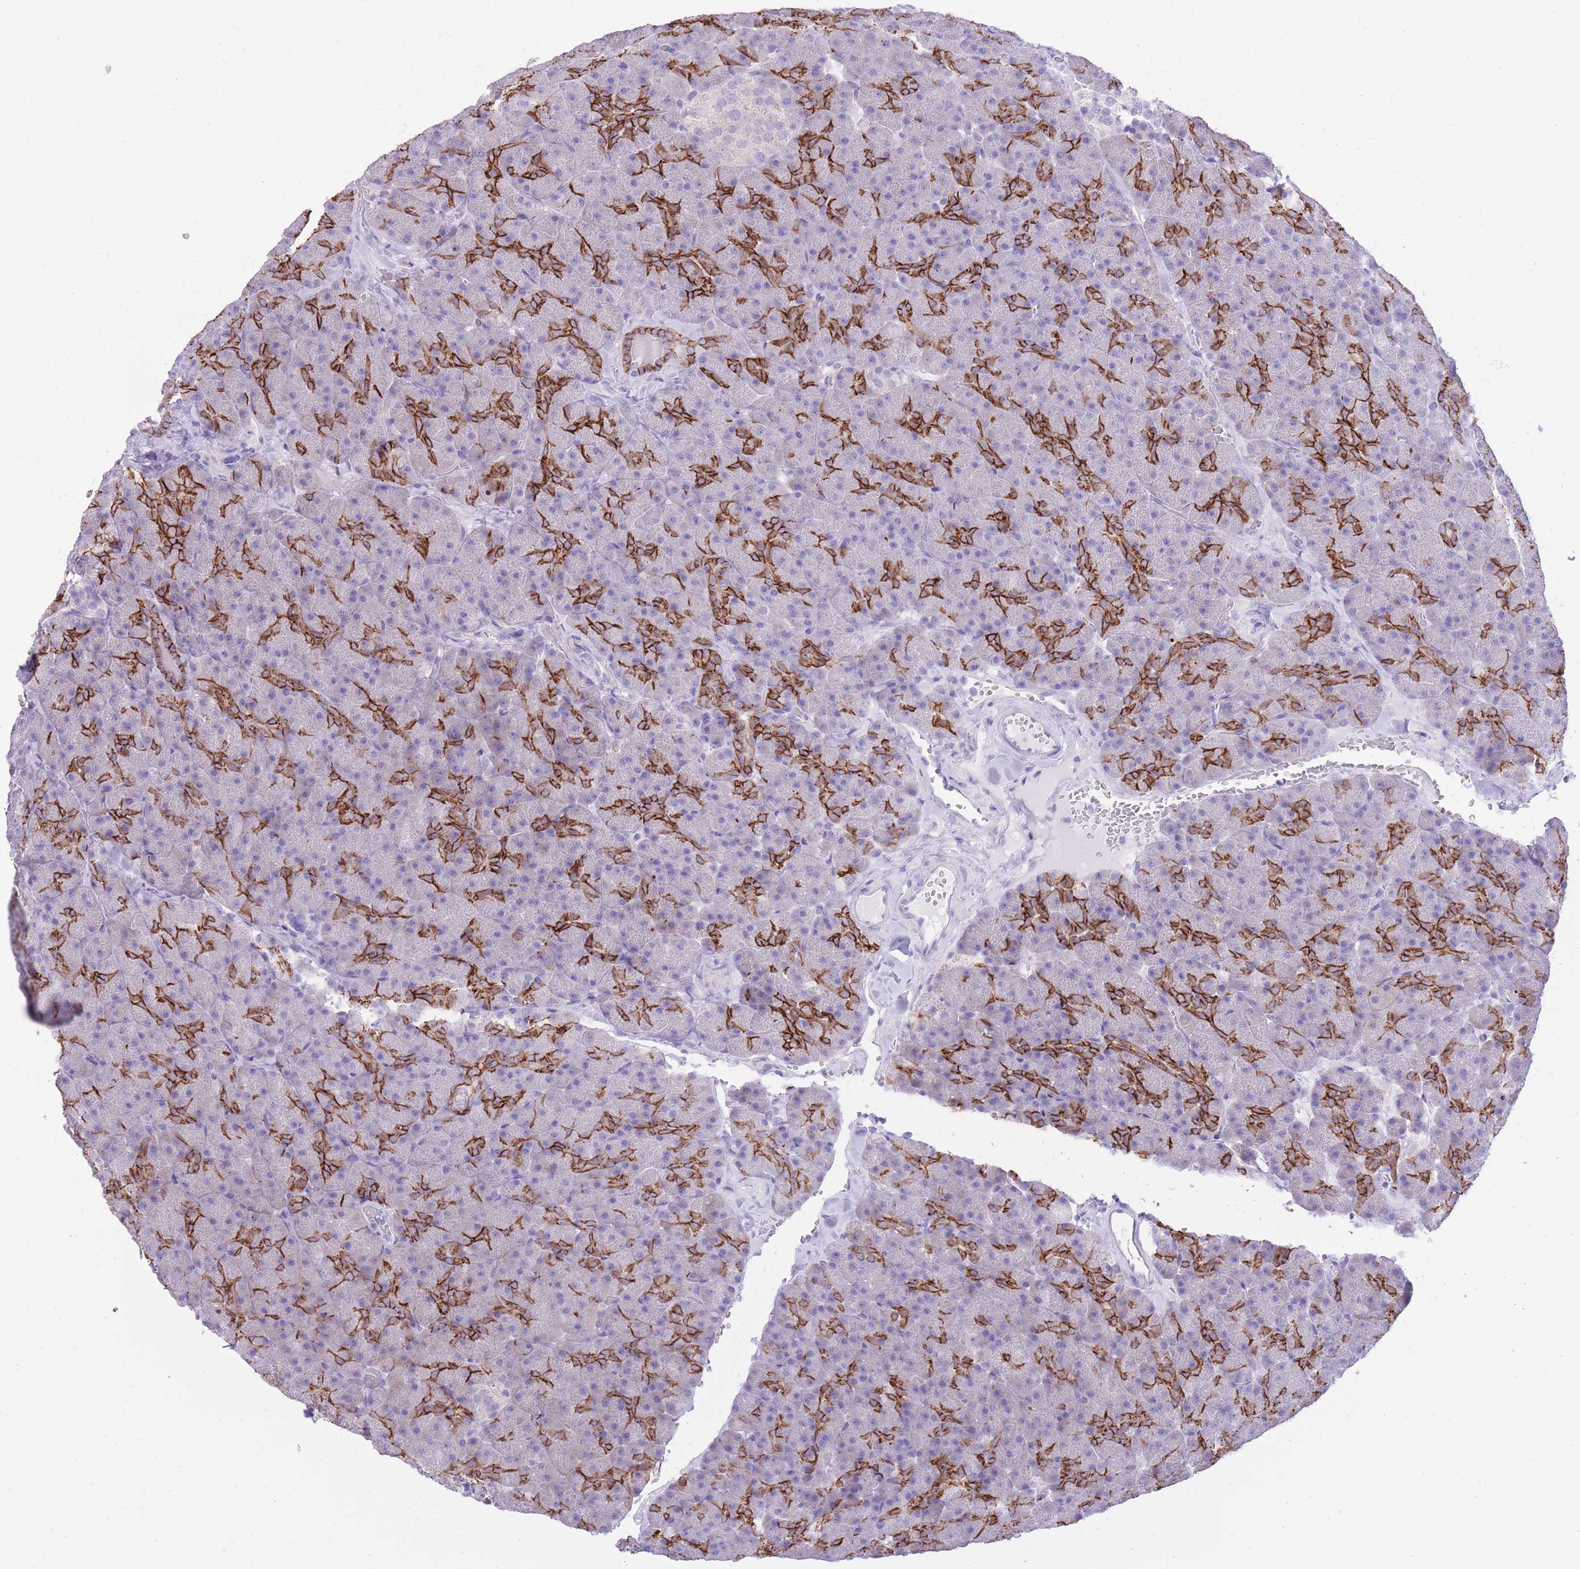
{"staining": {"intensity": "strong", "quantity": "25%-75%", "location": "cytoplasmic/membranous"}, "tissue": "pancreas", "cell_type": "Exocrine glandular cells", "image_type": "normal", "snomed": [{"axis": "morphology", "description": "Normal tissue, NOS"}, {"axis": "topography", "description": "Pancreas"}], "caption": "IHC image of normal pancreas: human pancreas stained using immunohistochemistry shows high levels of strong protein expression localized specifically in the cytoplasmic/membranous of exocrine glandular cells, appearing as a cytoplasmic/membranous brown color.", "gene": "SLC4A4", "patient": {"sex": "male", "age": 36}}